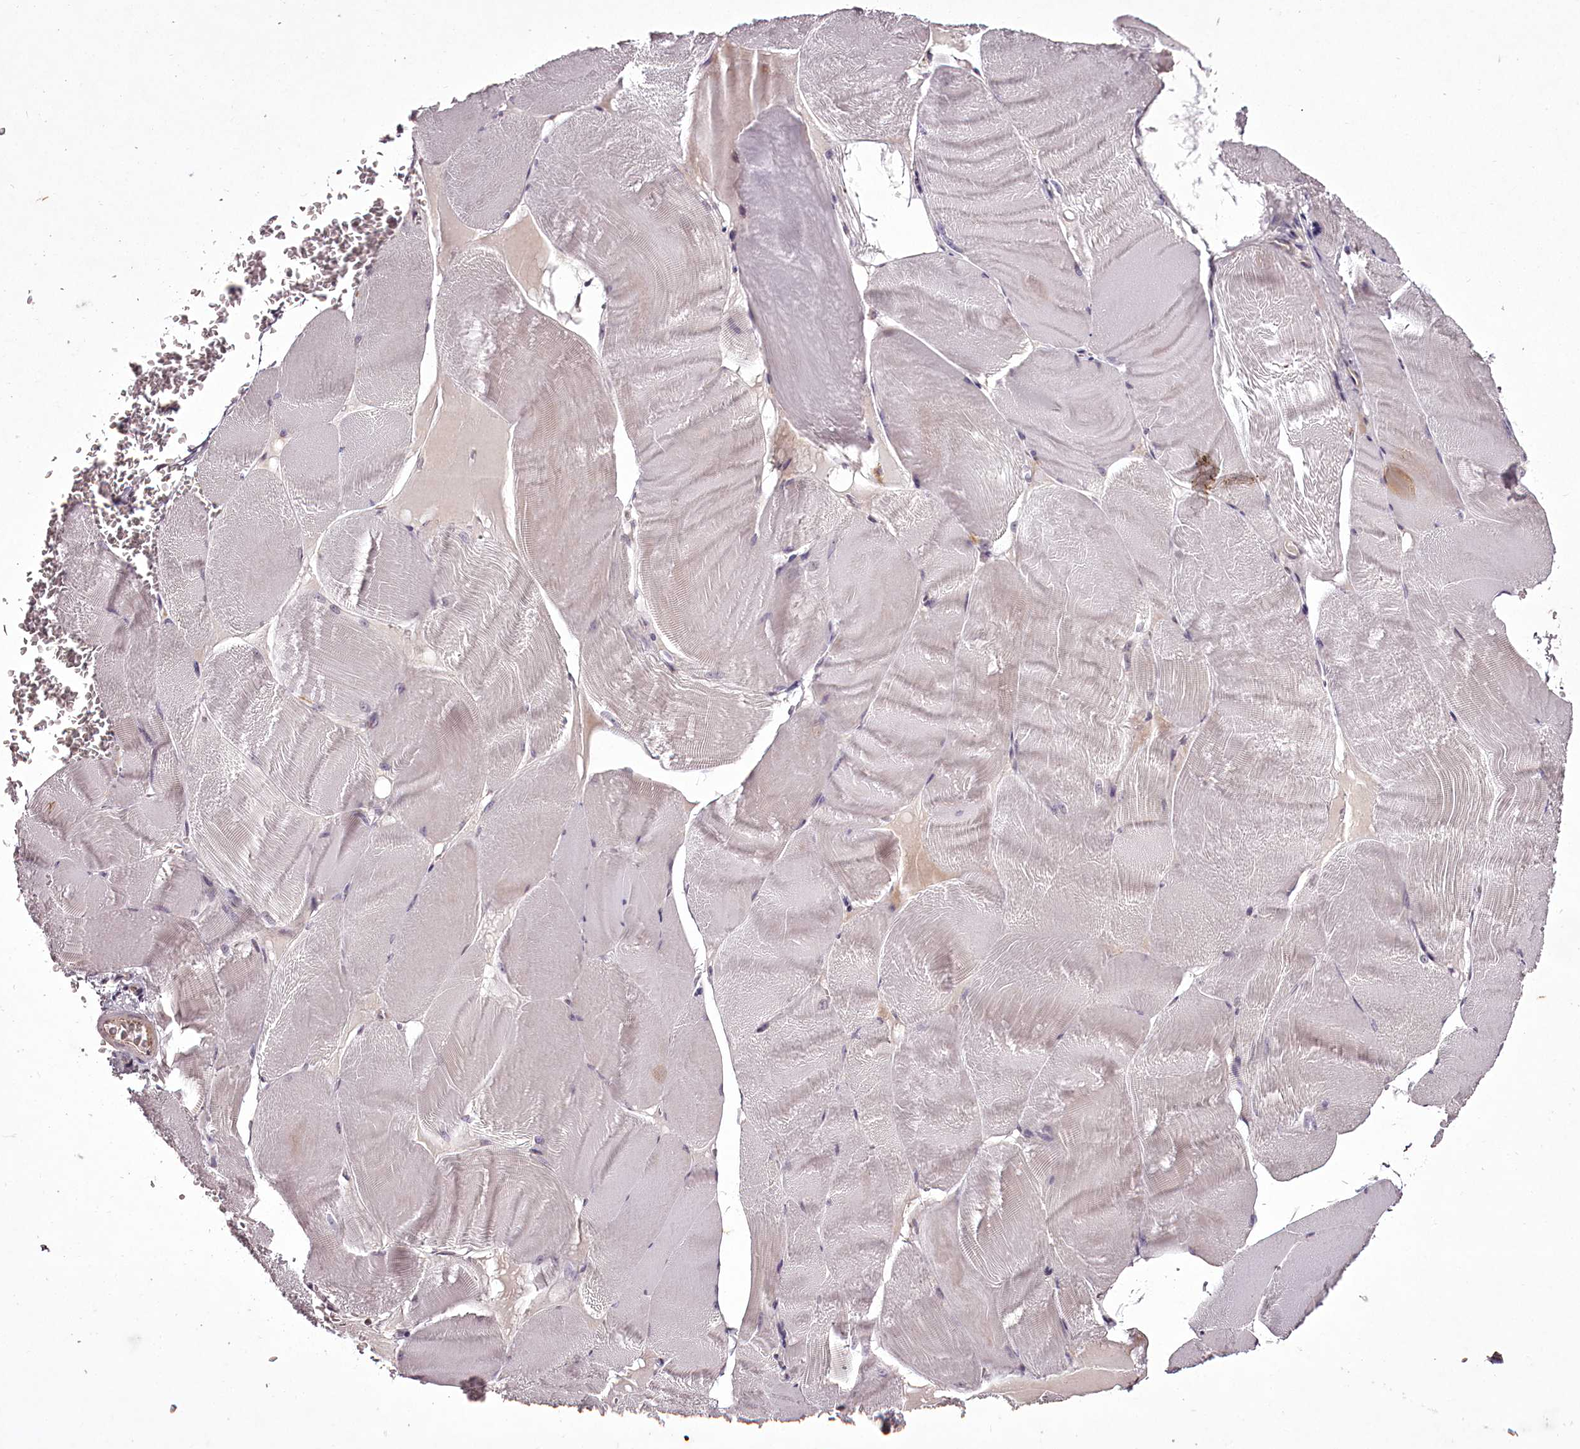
{"staining": {"intensity": "negative", "quantity": "none", "location": "none"}, "tissue": "skeletal muscle", "cell_type": "Myocytes", "image_type": "normal", "snomed": [{"axis": "morphology", "description": "Normal tissue, NOS"}, {"axis": "morphology", "description": "Basal cell carcinoma"}, {"axis": "topography", "description": "Skeletal muscle"}], "caption": "A high-resolution micrograph shows immunohistochemistry (IHC) staining of normal skeletal muscle, which reveals no significant expression in myocytes. The staining is performed using DAB (3,3'-diaminobenzidine) brown chromogen with nuclei counter-stained in using hematoxylin.", "gene": "C1orf56", "patient": {"sex": "female", "age": 64}}